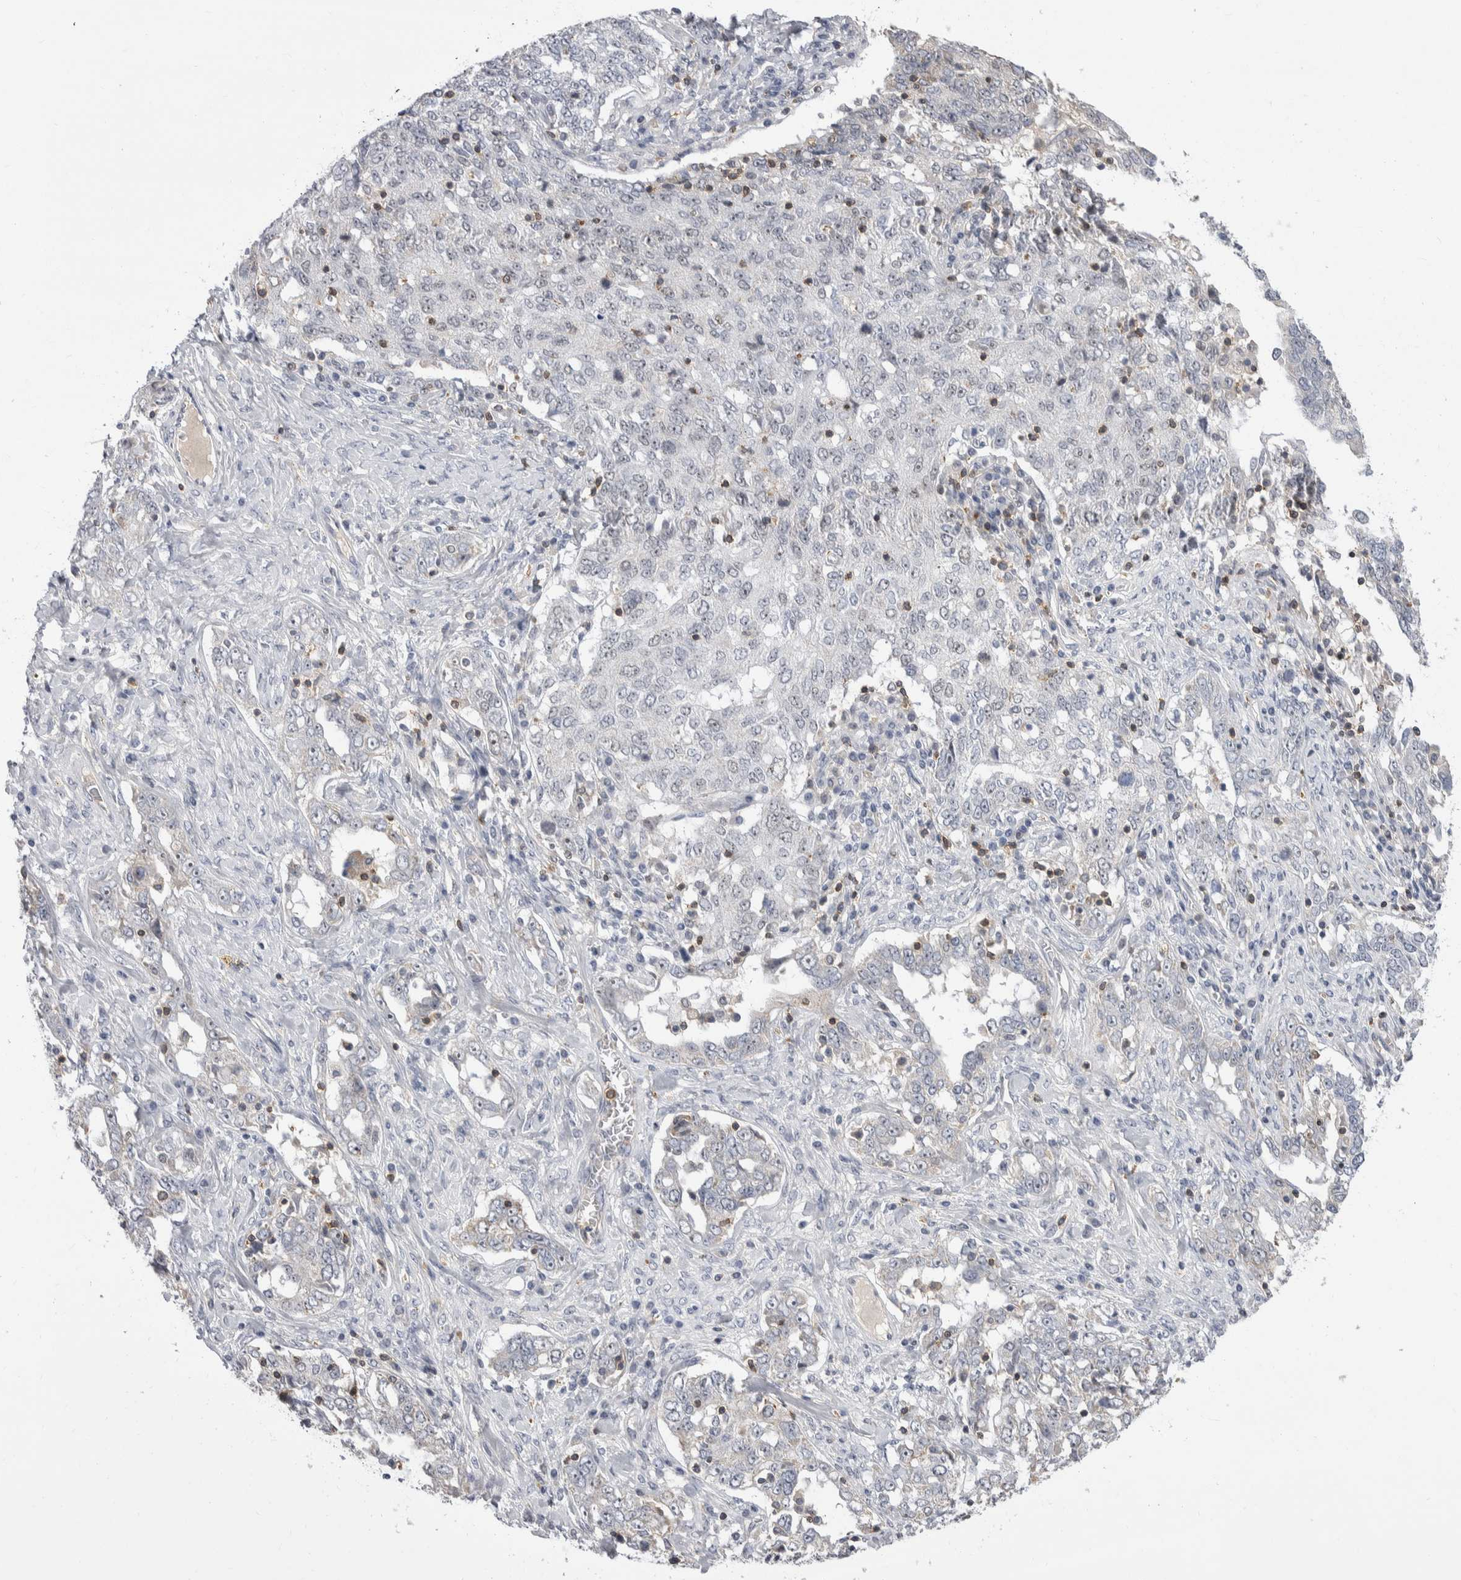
{"staining": {"intensity": "negative", "quantity": "none", "location": "none"}, "tissue": "ovarian cancer", "cell_type": "Tumor cells", "image_type": "cancer", "snomed": [{"axis": "morphology", "description": "Carcinoma, endometroid"}, {"axis": "topography", "description": "Ovary"}], "caption": "There is no significant positivity in tumor cells of endometroid carcinoma (ovarian).", "gene": "CEP295NL", "patient": {"sex": "female", "age": 62}}